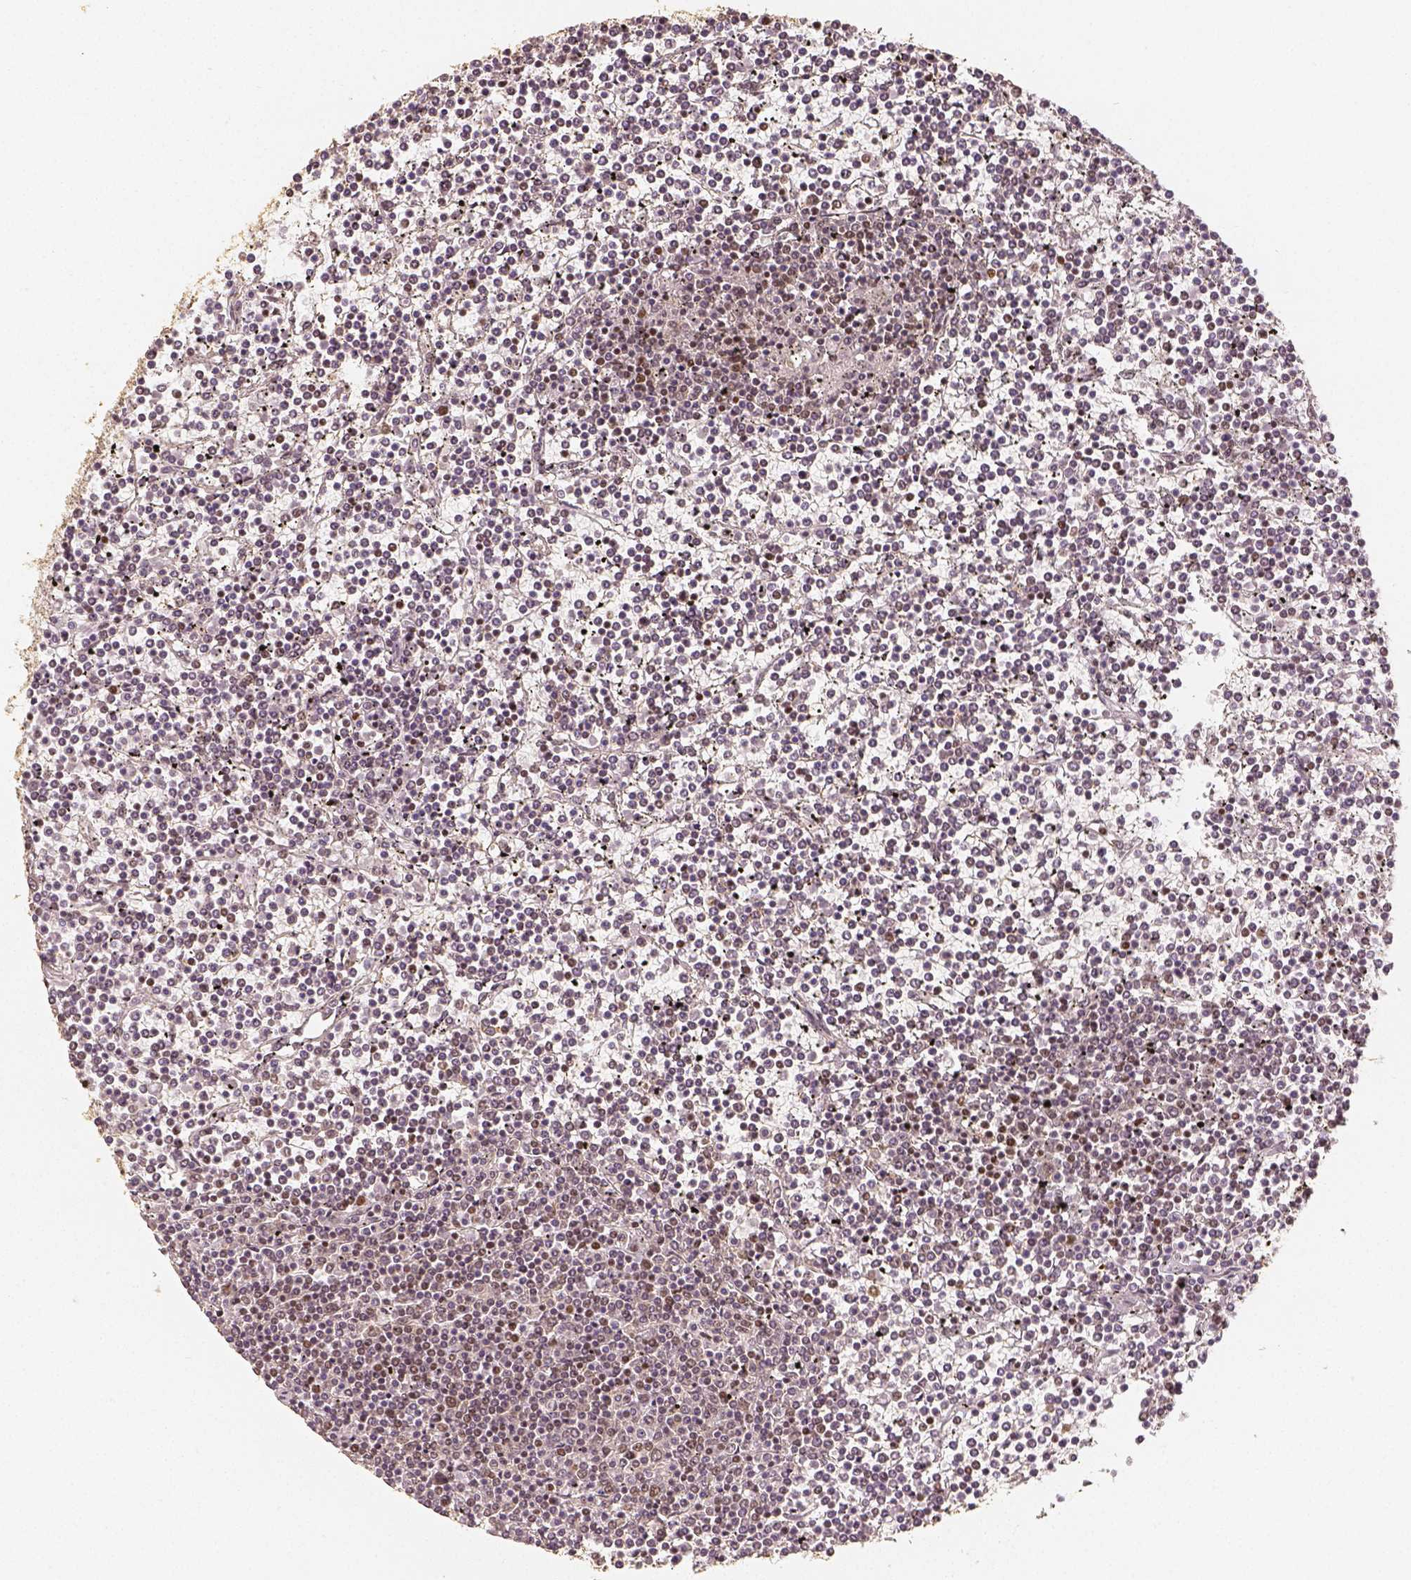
{"staining": {"intensity": "moderate", "quantity": "25%-75%", "location": "nuclear"}, "tissue": "lymphoma", "cell_type": "Tumor cells", "image_type": "cancer", "snomed": [{"axis": "morphology", "description": "Malignant lymphoma, non-Hodgkin's type, Low grade"}, {"axis": "topography", "description": "Spleen"}], "caption": "Low-grade malignant lymphoma, non-Hodgkin's type was stained to show a protein in brown. There is medium levels of moderate nuclear positivity in about 25%-75% of tumor cells.", "gene": "HDAC1", "patient": {"sex": "female", "age": 19}}